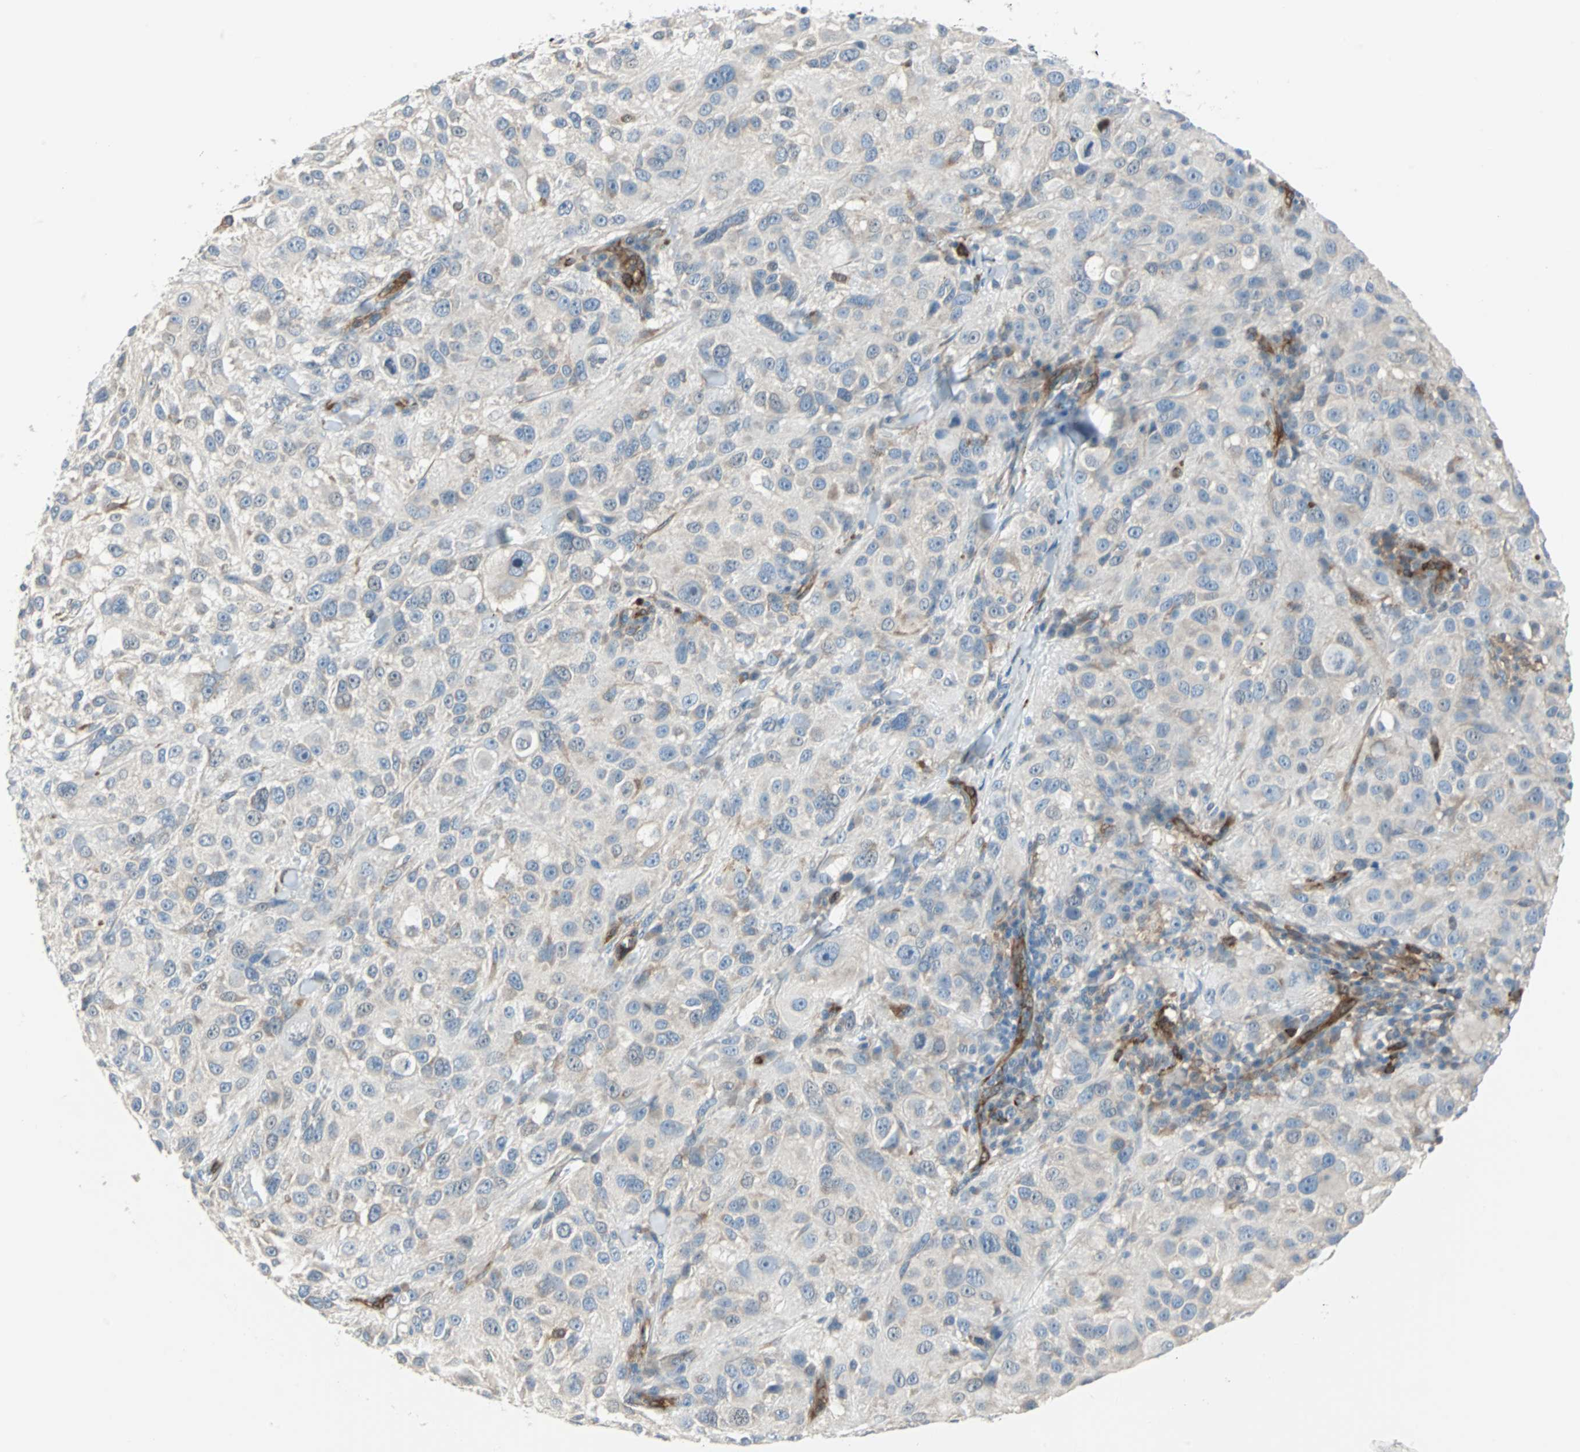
{"staining": {"intensity": "weak", "quantity": "25%-75%", "location": "cytoplasmic/membranous"}, "tissue": "melanoma", "cell_type": "Tumor cells", "image_type": "cancer", "snomed": [{"axis": "morphology", "description": "Necrosis, NOS"}, {"axis": "morphology", "description": "Malignant melanoma, NOS"}, {"axis": "topography", "description": "Skin"}], "caption": "There is low levels of weak cytoplasmic/membranous expression in tumor cells of malignant melanoma, as demonstrated by immunohistochemical staining (brown color).", "gene": "SWAP70", "patient": {"sex": "female", "age": 87}}